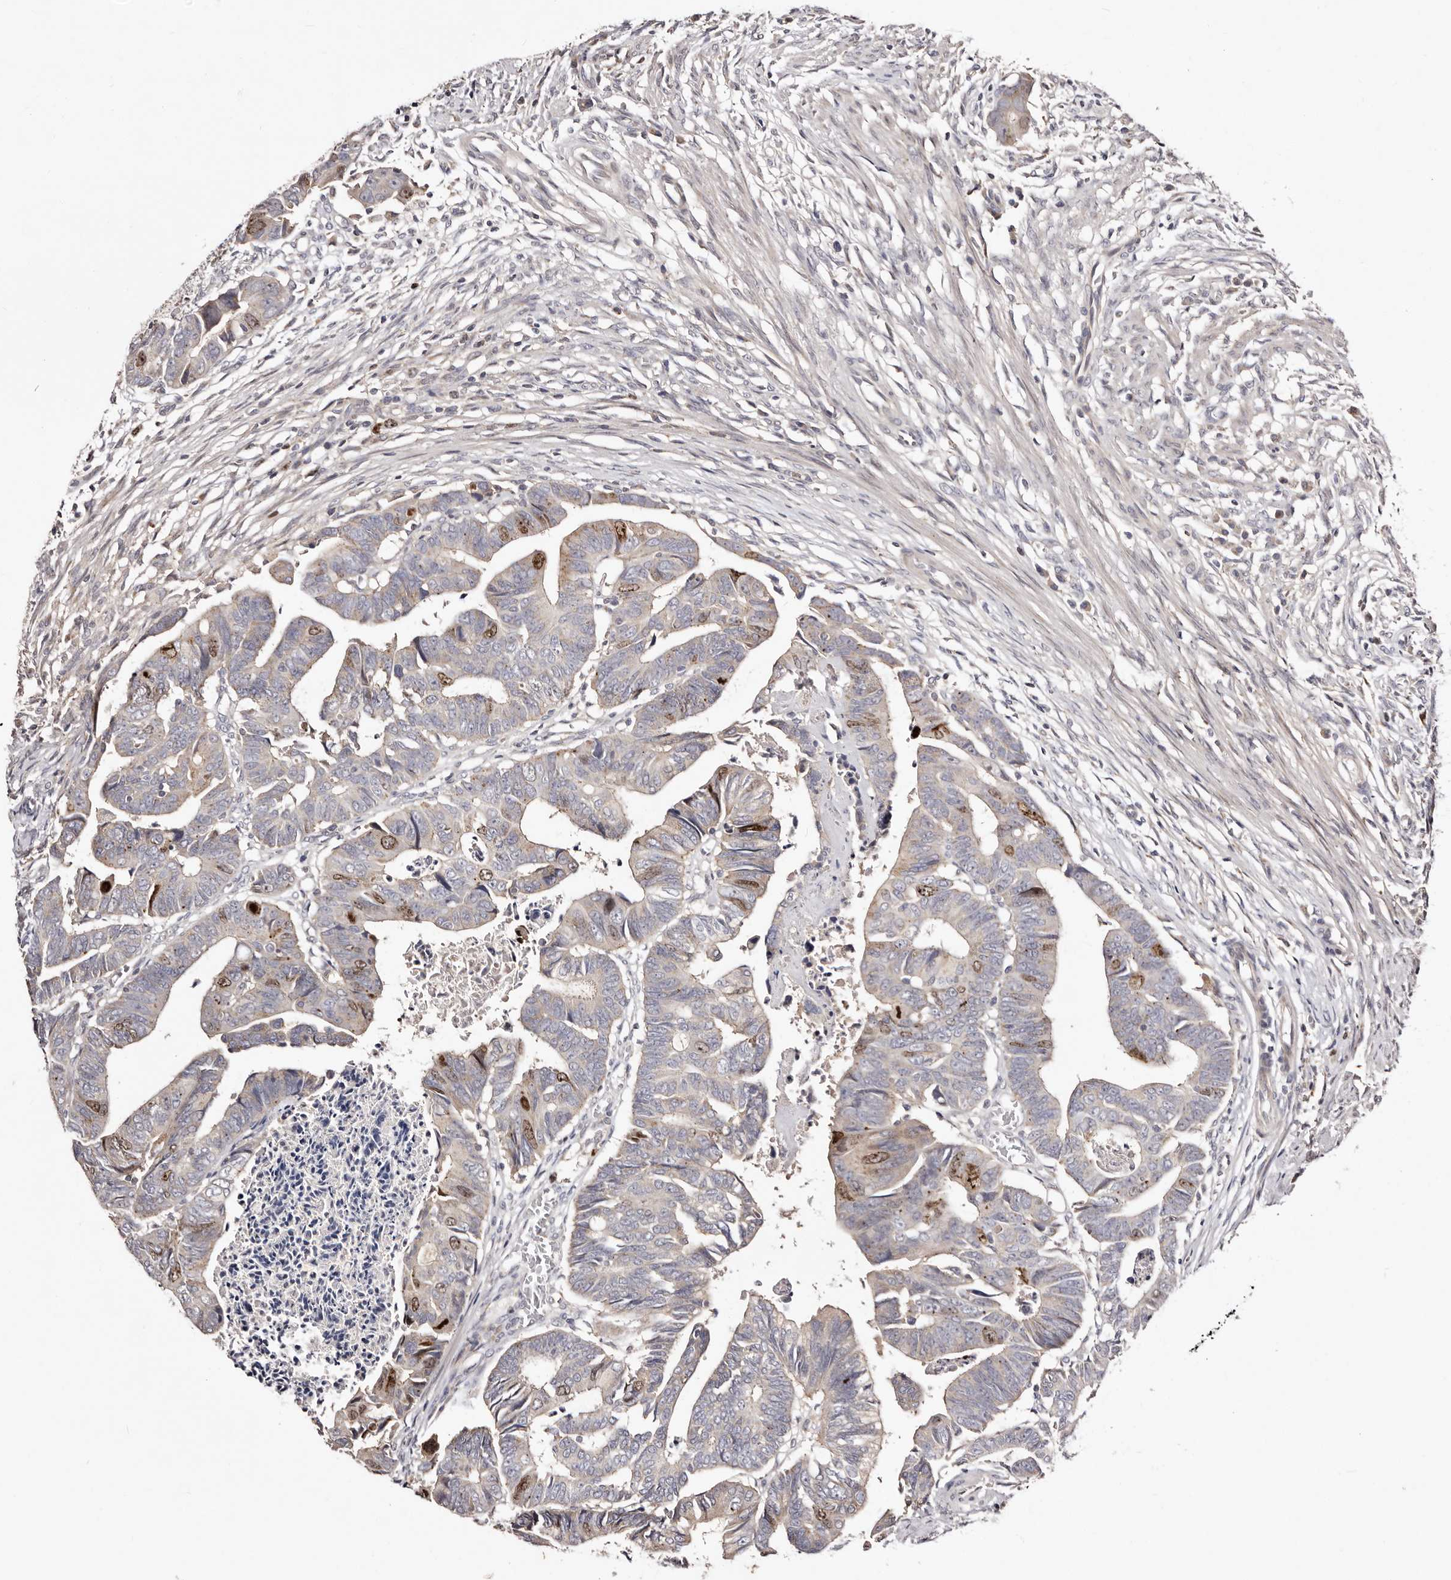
{"staining": {"intensity": "moderate", "quantity": "<25%", "location": "nuclear"}, "tissue": "colorectal cancer", "cell_type": "Tumor cells", "image_type": "cancer", "snomed": [{"axis": "morphology", "description": "Adenocarcinoma, NOS"}, {"axis": "topography", "description": "Rectum"}], "caption": "Immunohistochemistry (IHC) of colorectal cancer (adenocarcinoma) reveals low levels of moderate nuclear expression in about <25% of tumor cells. Ihc stains the protein in brown and the nuclei are stained blue.", "gene": "CDCA8", "patient": {"sex": "female", "age": 65}}